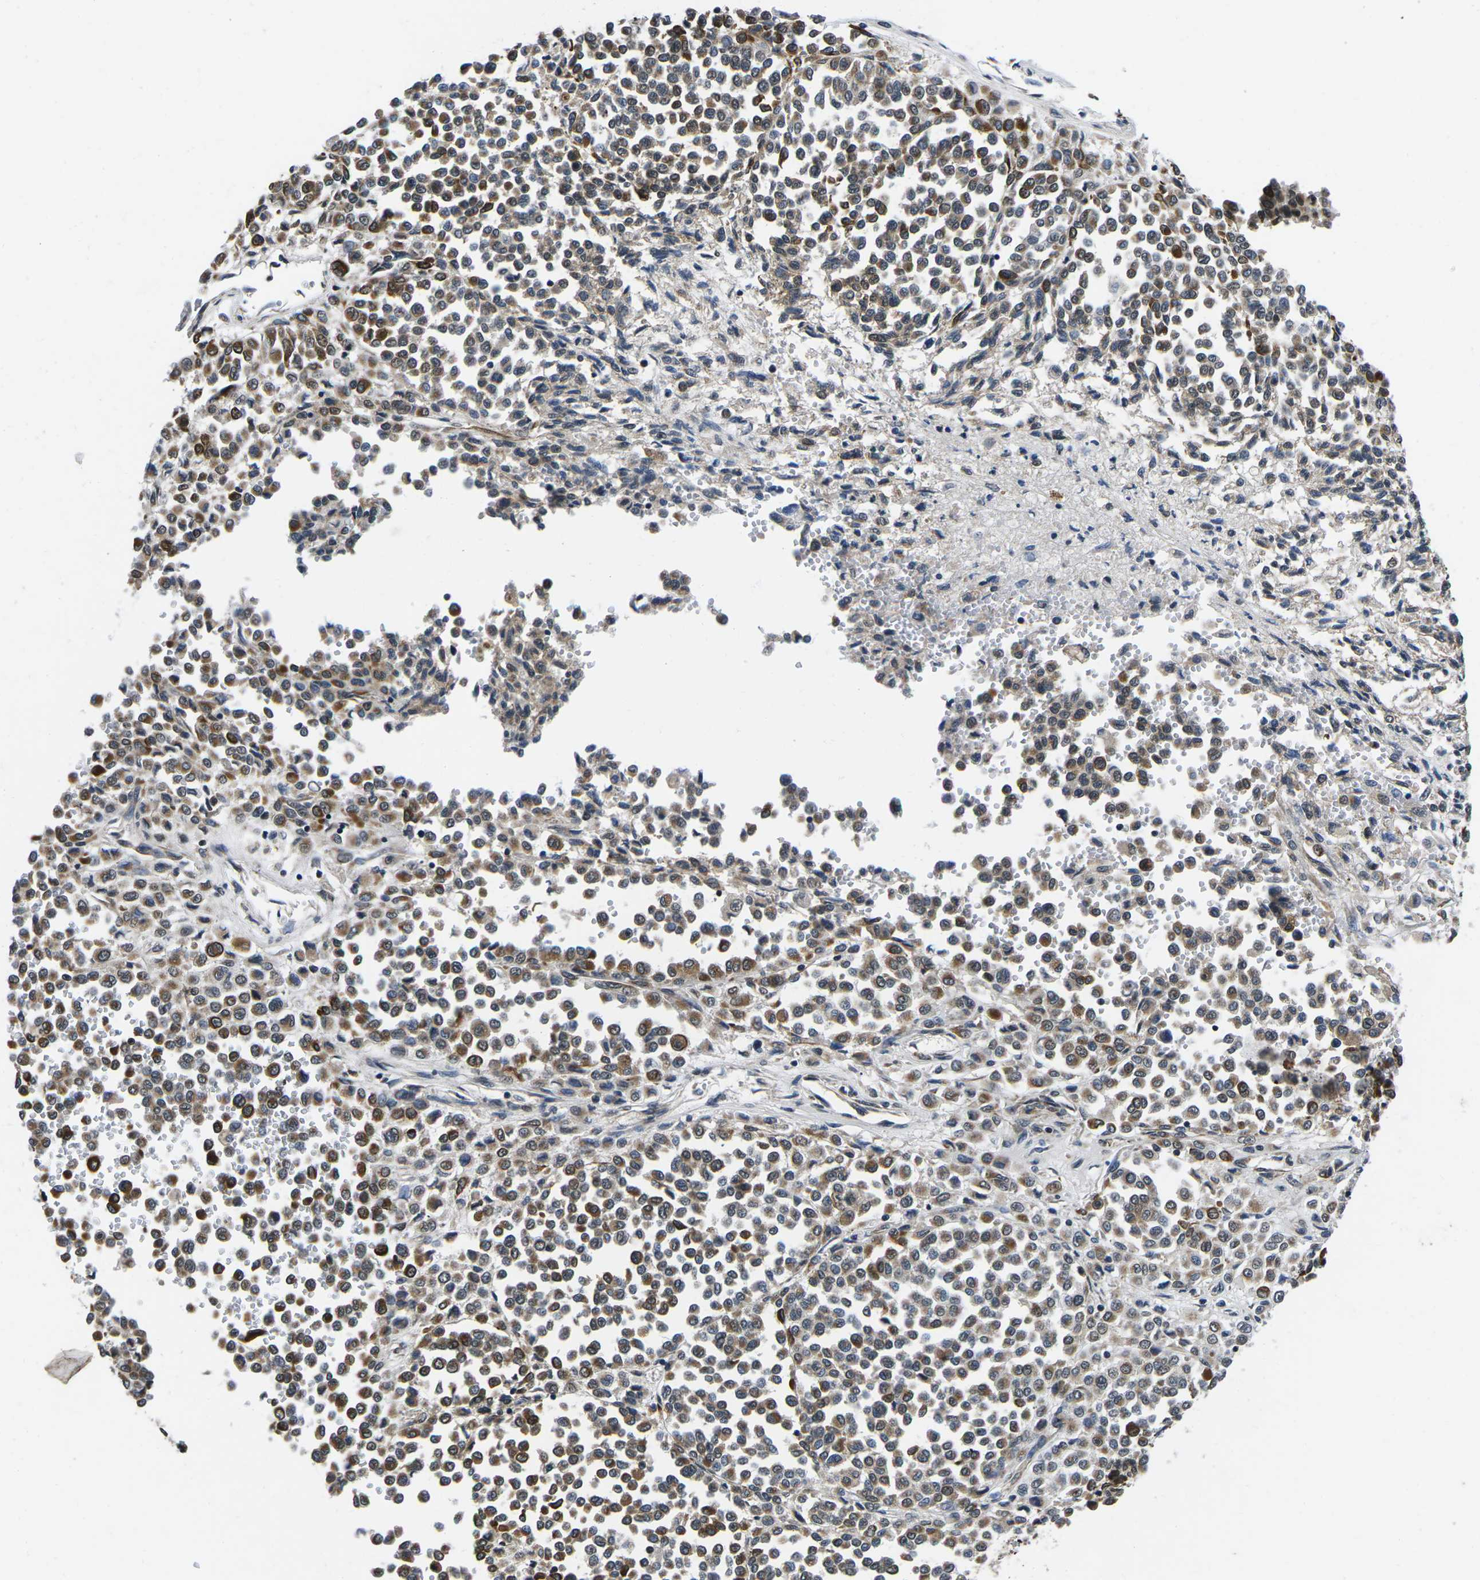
{"staining": {"intensity": "moderate", "quantity": ">75%", "location": "cytoplasmic/membranous,nuclear"}, "tissue": "melanoma", "cell_type": "Tumor cells", "image_type": "cancer", "snomed": [{"axis": "morphology", "description": "Malignant melanoma, Metastatic site"}, {"axis": "topography", "description": "Pancreas"}], "caption": "Malignant melanoma (metastatic site) stained with a protein marker demonstrates moderate staining in tumor cells.", "gene": "CCNE1", "patient": {"sex": "female", "age": 30}}